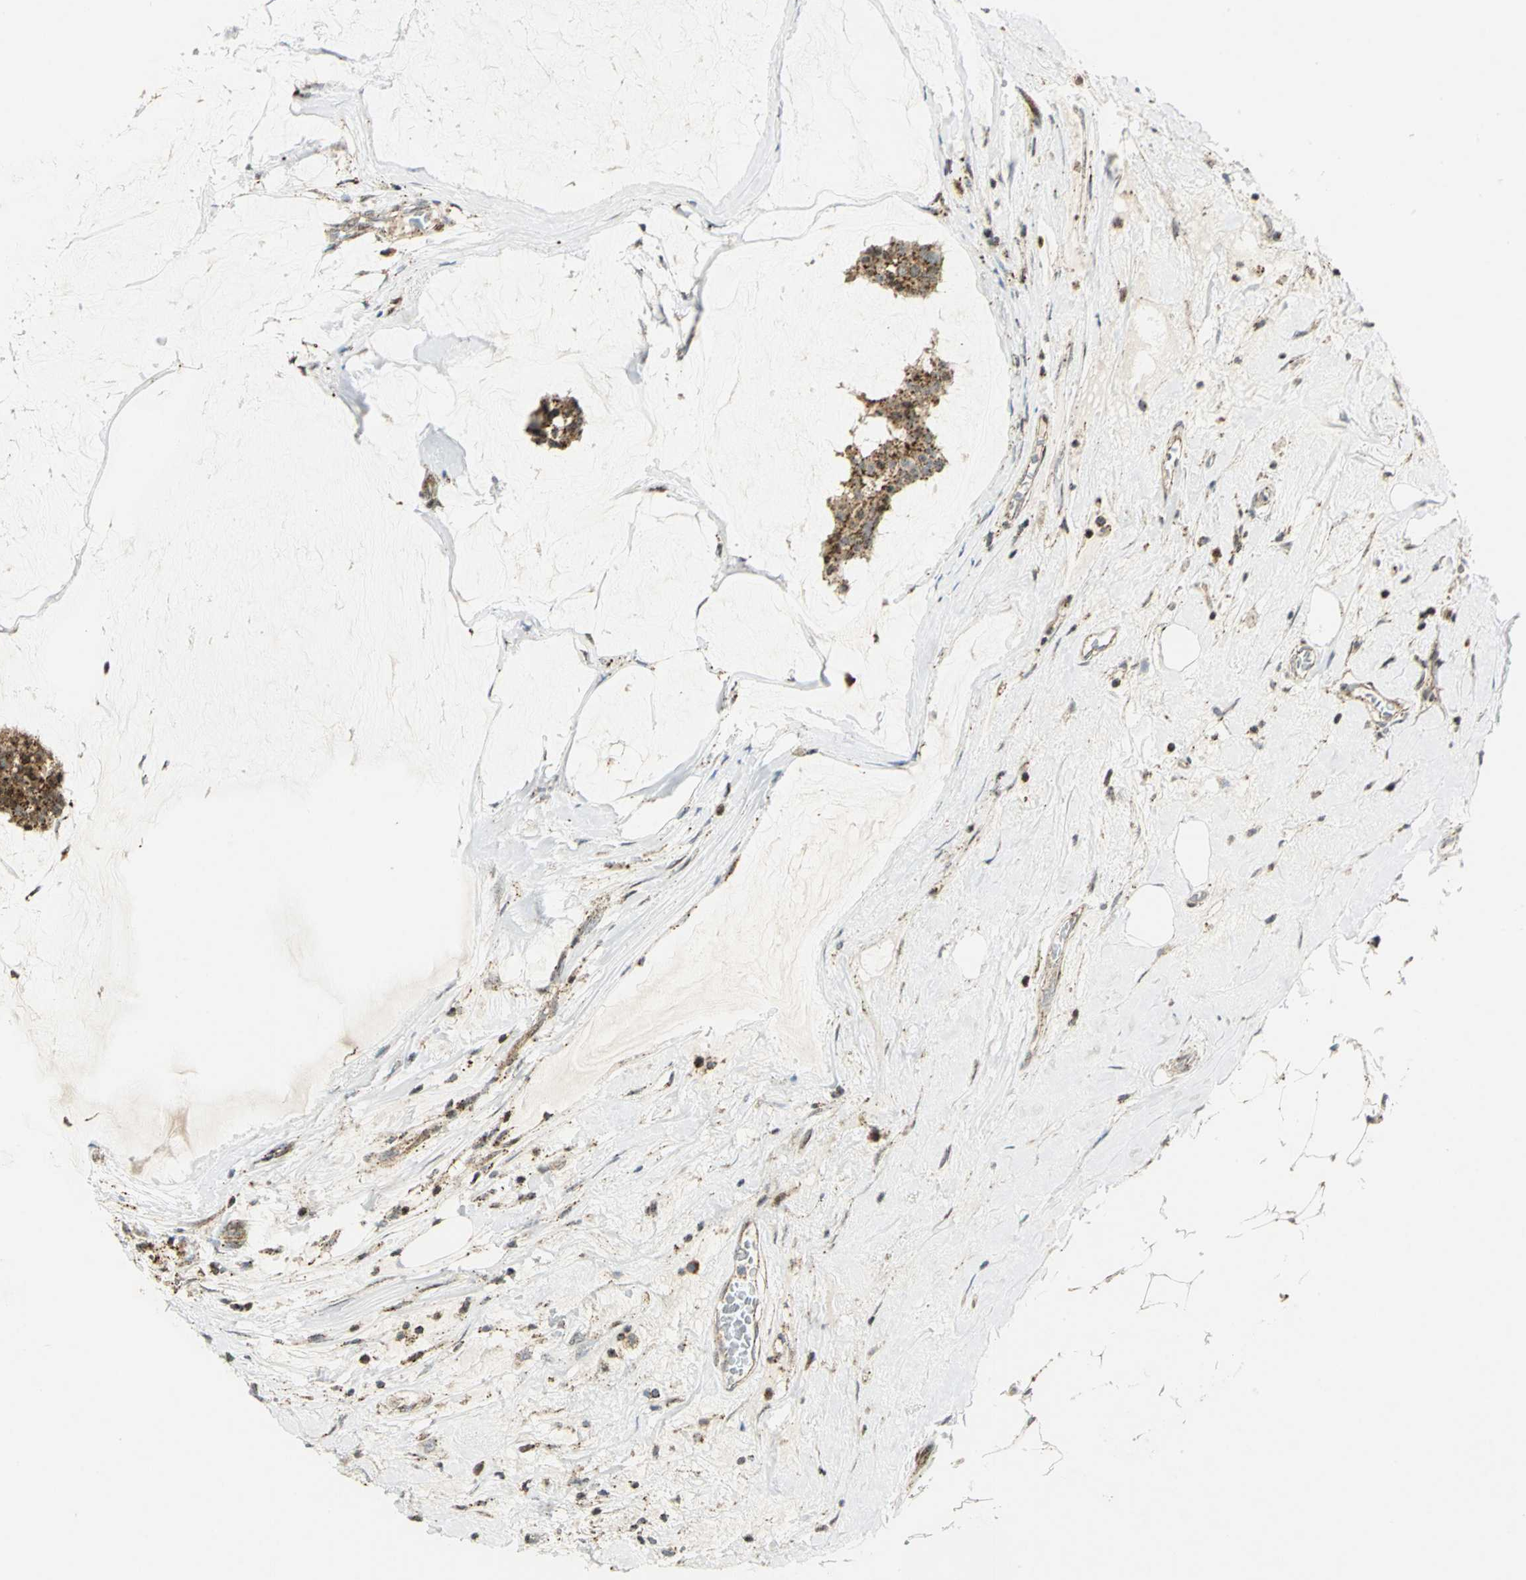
{"staining": {"intensity": "strong", "quantity": ">75%", "location": "cytoplasmic/membranous"}, "tissue": "breast cancer", "cell_type": "Tumor cells", "image_type": "cancer", "snomed": [{"axis": "morphology", "description": "Duct carcinoma"}, {"axis": "topography", "description": "Breast"}], "caption": "DAB immunohistochemical staining of human invasive ductal carcinoma (breast) demonstrates strong cytoplasmic/membranous protein staining in about >75% of tumor cells.", "gene": "ATP6V1A", "patient": {"sex": "female", "age": 93}}